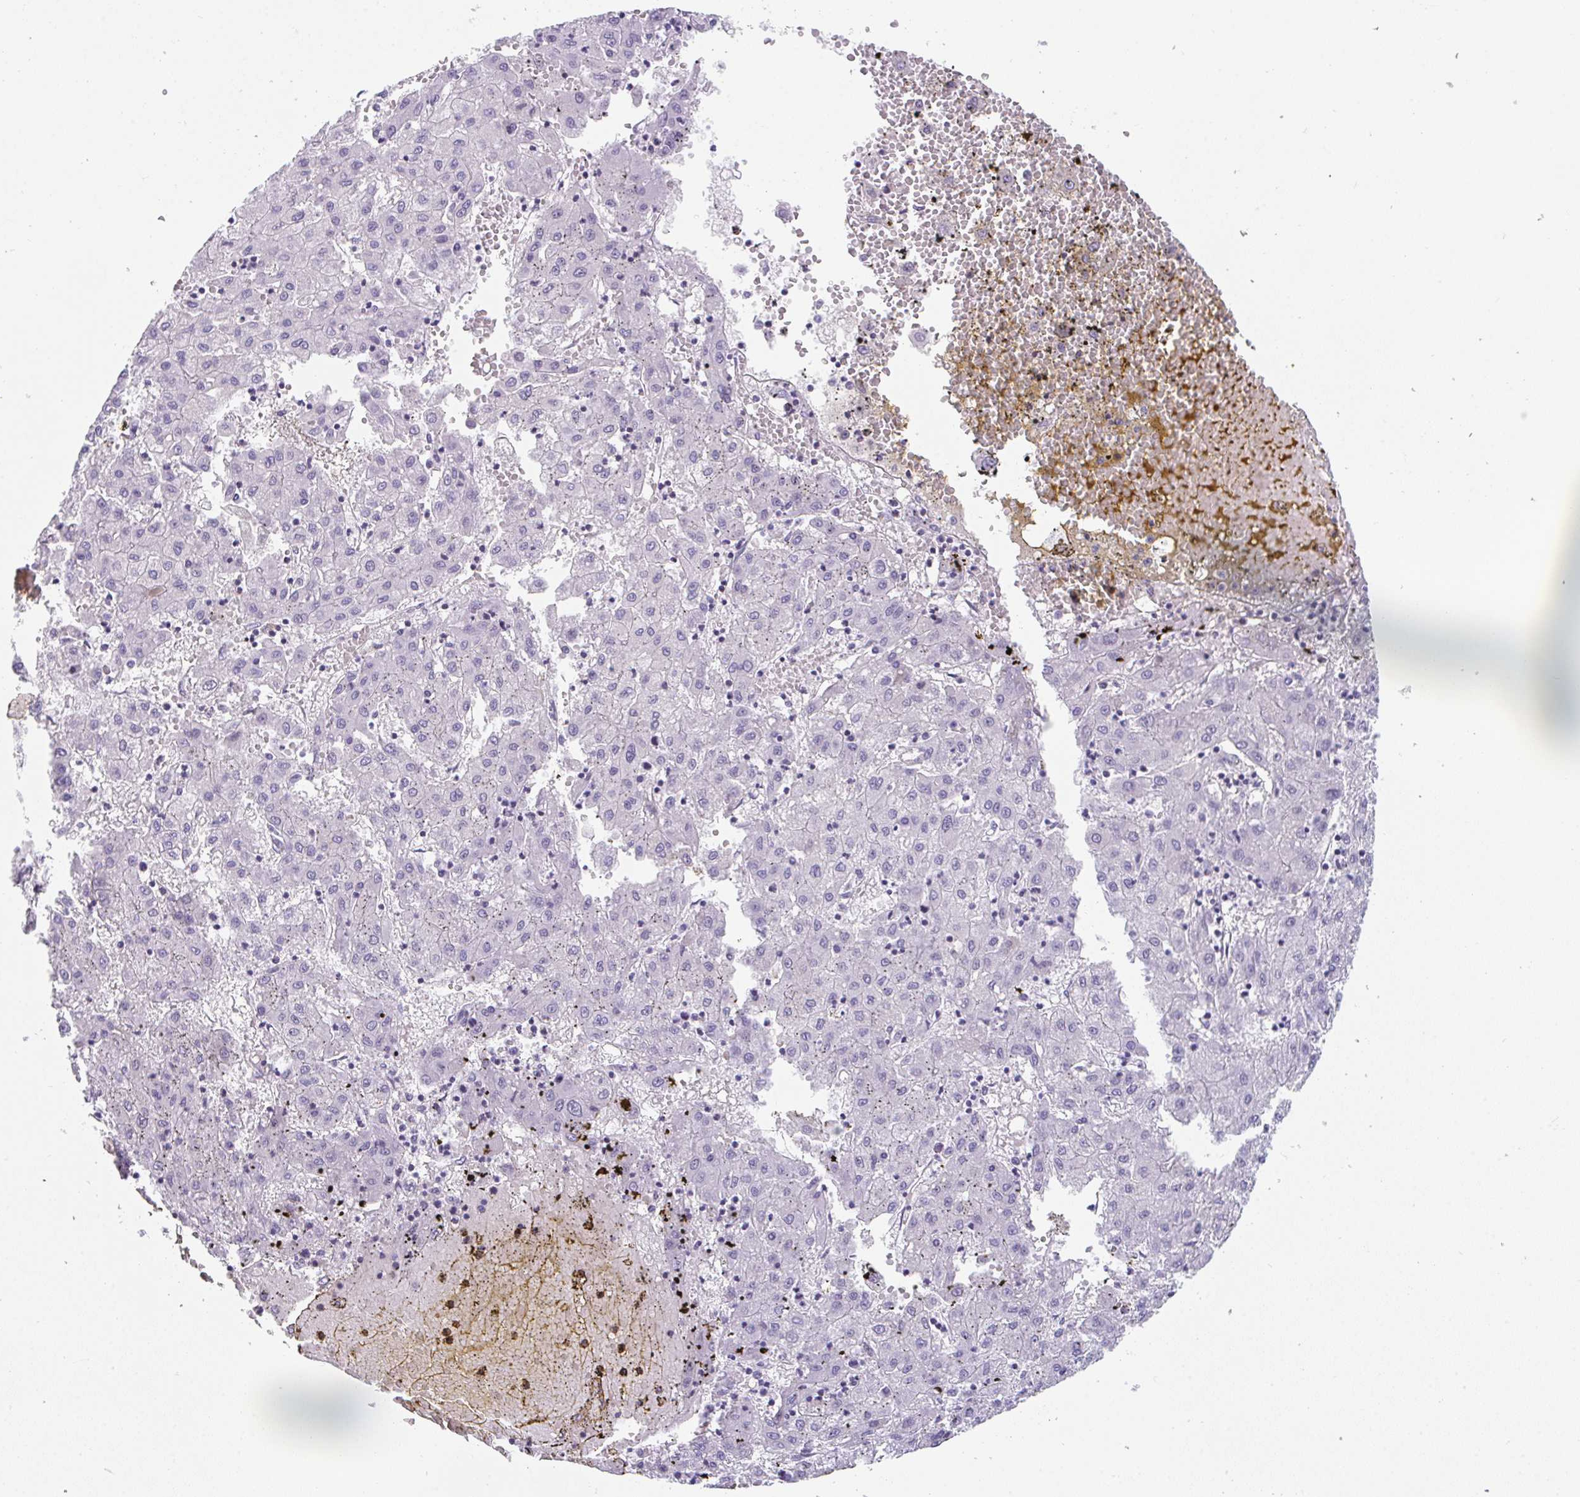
{"staining": {"intensity": "negative", "quantity": "none", "location": "none"}, "tissue": "liver cancer", "cell_type": "Tumor cells", "image_type": "cancer", "snomed": [{"axis": "morphology", "description": "Carcinoma, Hepatocellular, NOS"}, {"axis": "topography", "description": "Liver"}], "caption": "Hepatocellular carcinoma (liver) was stained to show a protein in brown. There is no significant staining in tumor cells. Nuclei are stained in blue.", "gene": "TTC30B", "patient": {"sex": "male", "age": 72}}